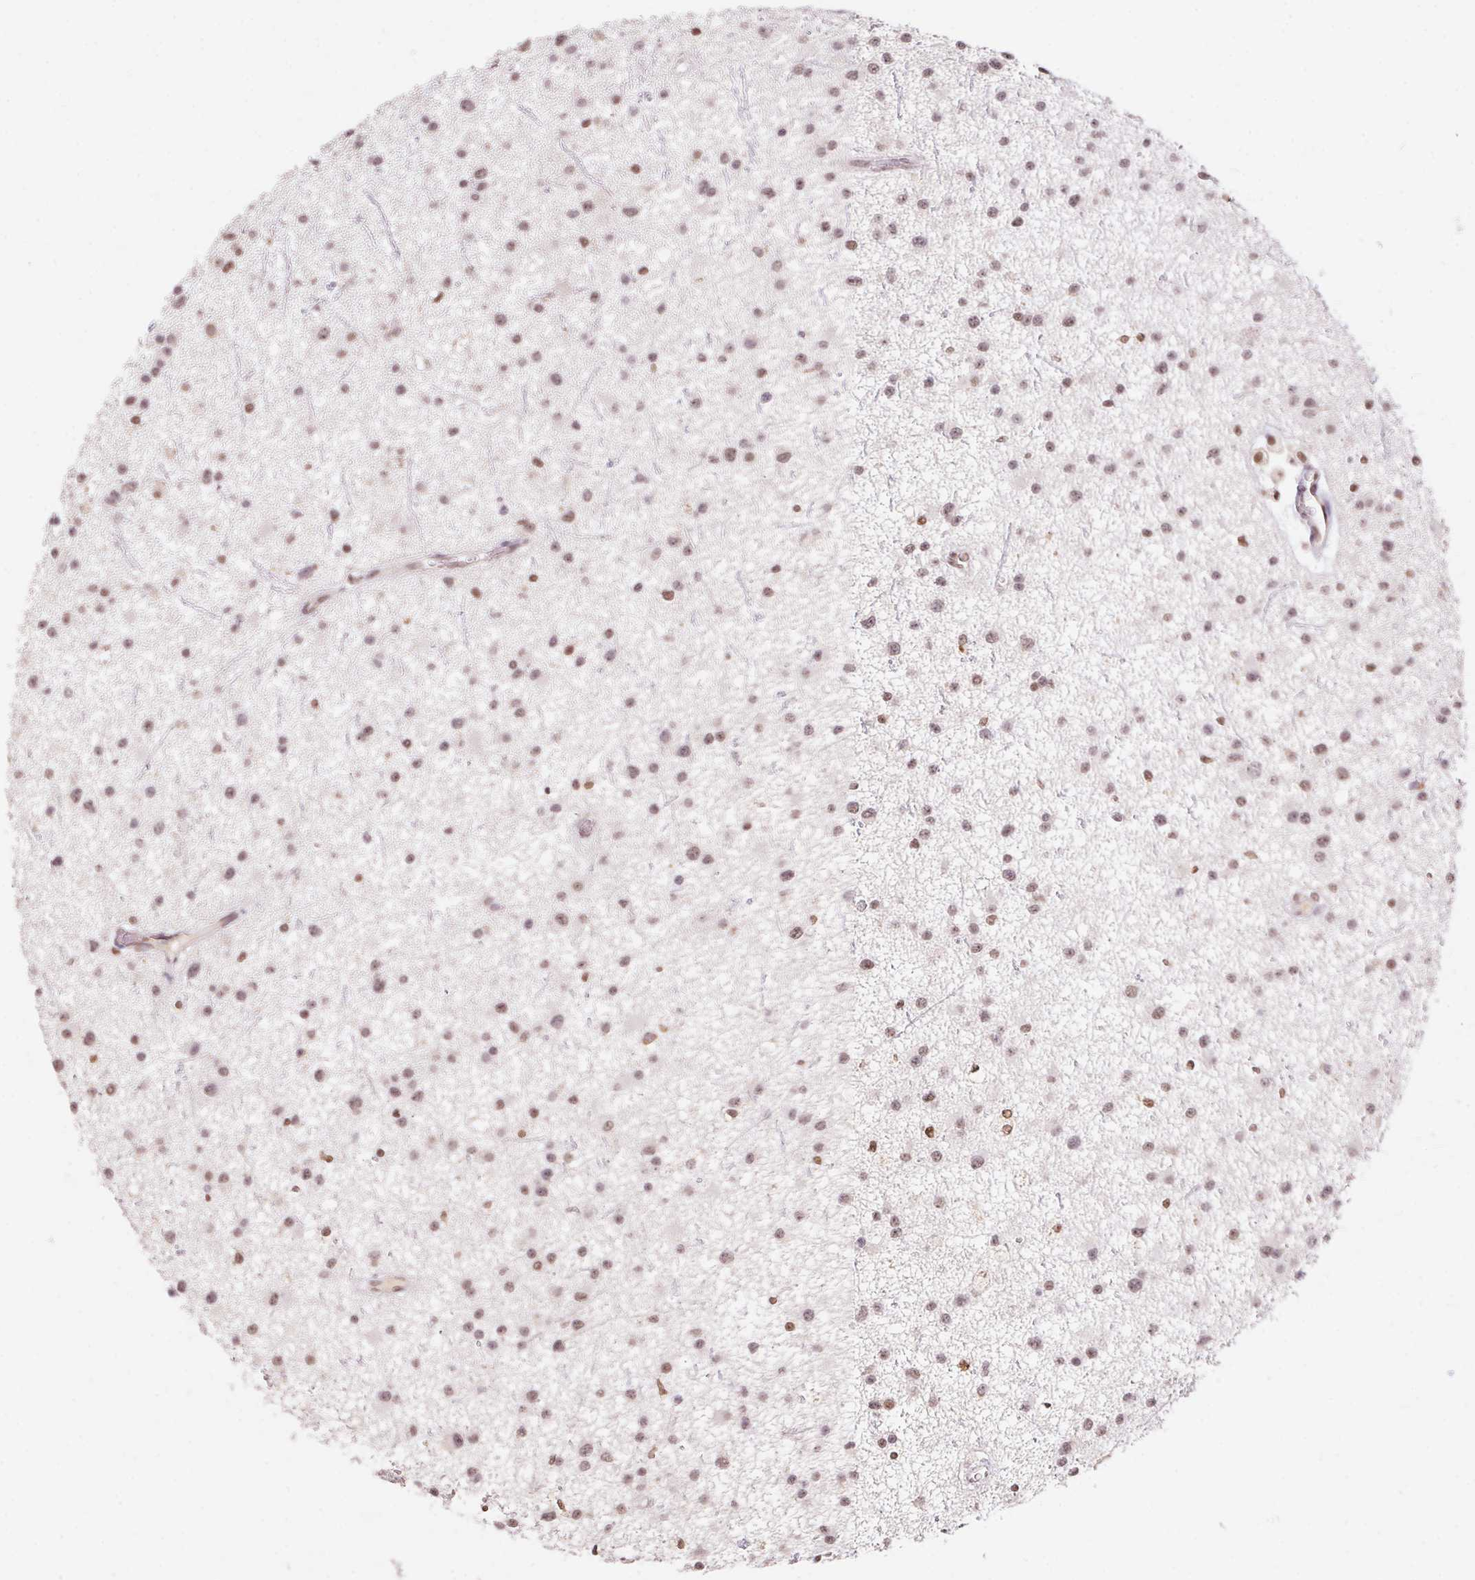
{"staining": {"intensity": "moderate", "quantity": ">75%", "location": "nuclear"}, "tissue": "glioma", "cell_type": "Tumor cells", "image_type": "cancer", "snomed": [{"axis": "morphology", "description": "Glioma, malignant, Low grade"}, {"axis": "topography", "description": "Brain"}], "caption": "Glioma tissue demonstrates moderate nuclear staining in approximately >75% of tumor cells (Brightfield microscopy of DAB IHC at high magnification).", "gene": "POLD3", "patient": {"sex": "male", "age": 43}}